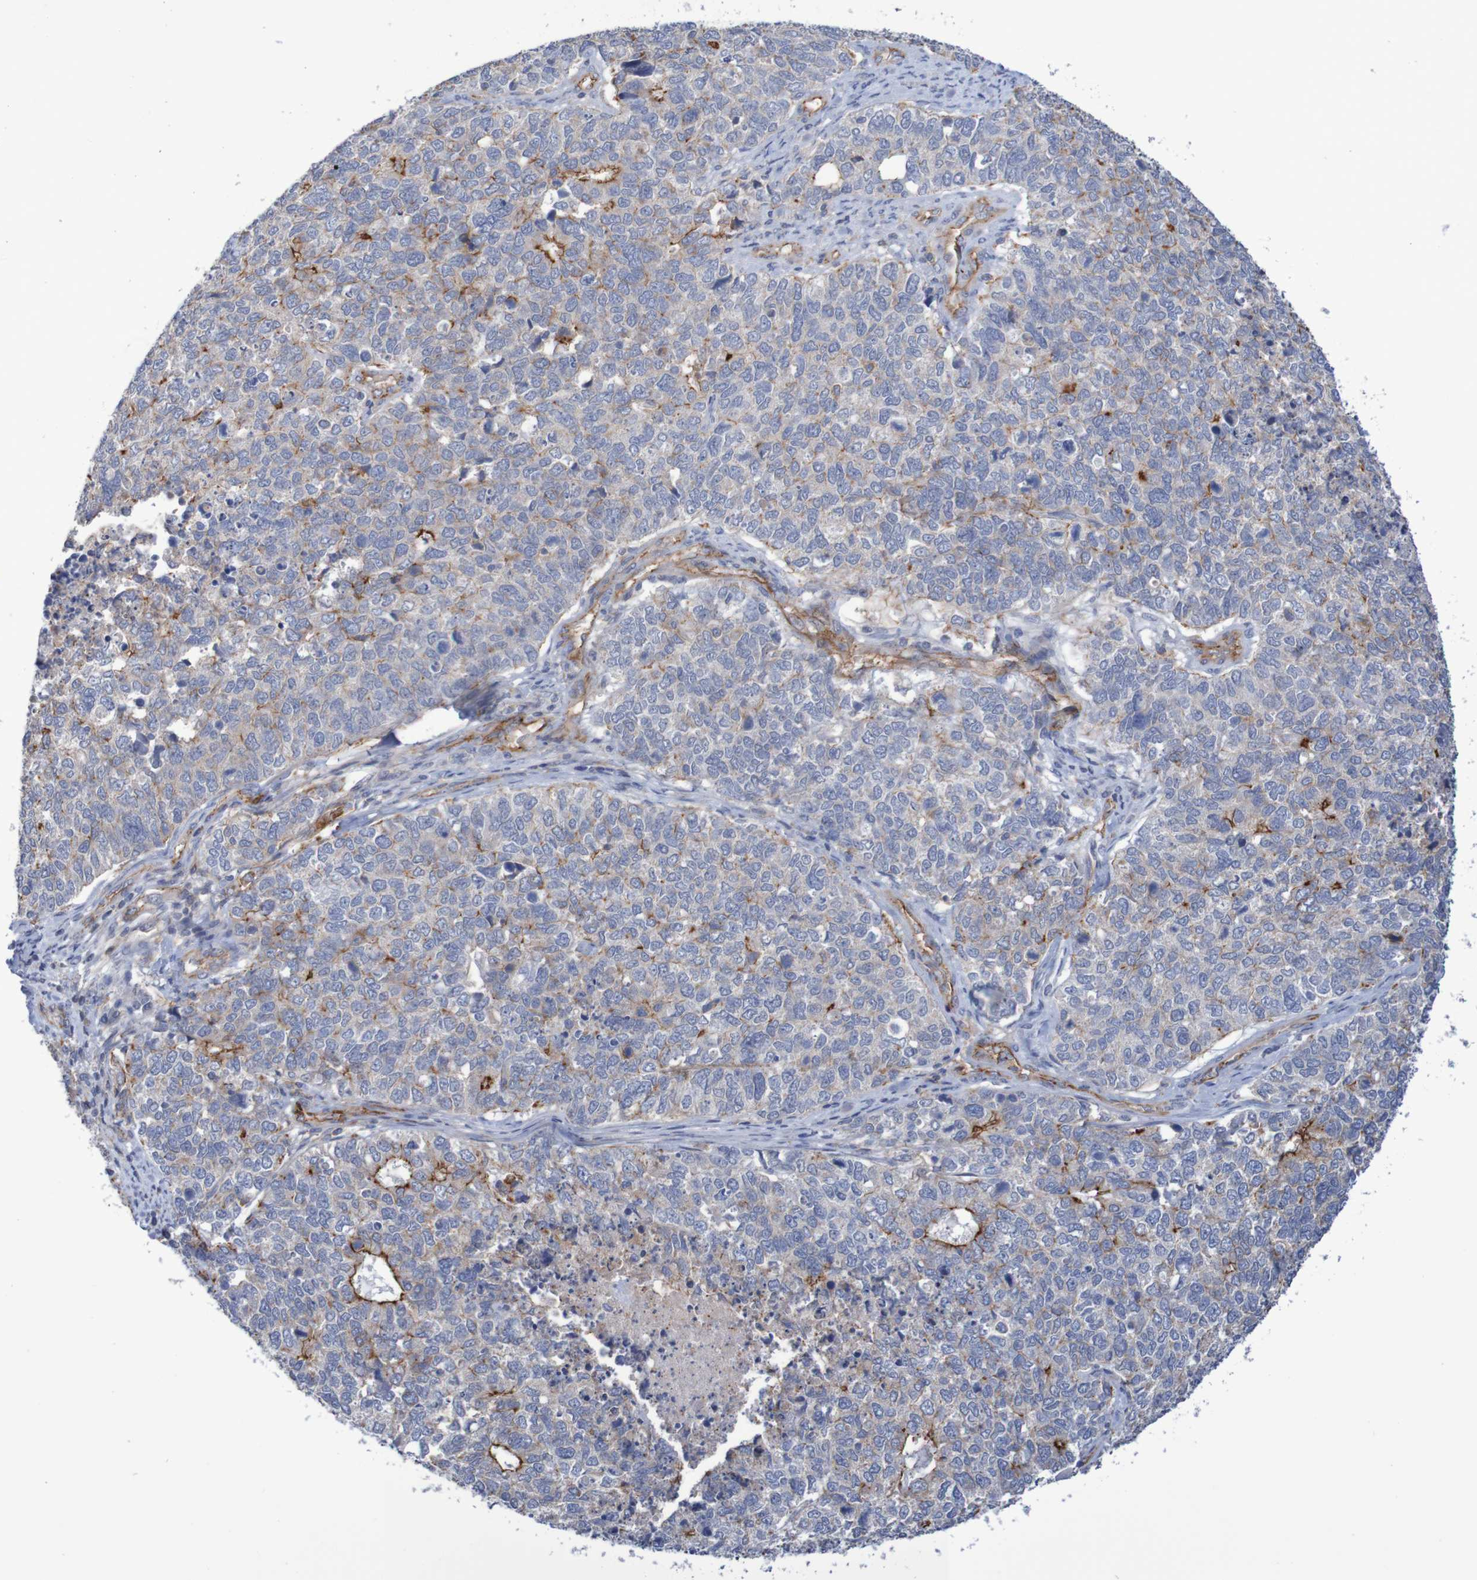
{"staining": {"intensity": "moderate", "quantity": "<25%", "location": "cytoplasmic/membranous"}, "tissue": "cervical cancer", "cell_type": "Tumor cells", "image_type": "cancer", "snomed": [{"axis": "morphology", "description": "Squamous cell carcinoma, NOS"}, {"axis": "topography", "description": "Cervix"}], "caption": "DAB (3,3'-diaminobenzidine) immunohistochemical staining of cervical squamous cell carcinoma reveals moderate cytoplasmic/membranous protein expression in approximately <25% of tumor cells.", "gene": "NECTIN2", "patient": {"sex": "female", "age": 63}}